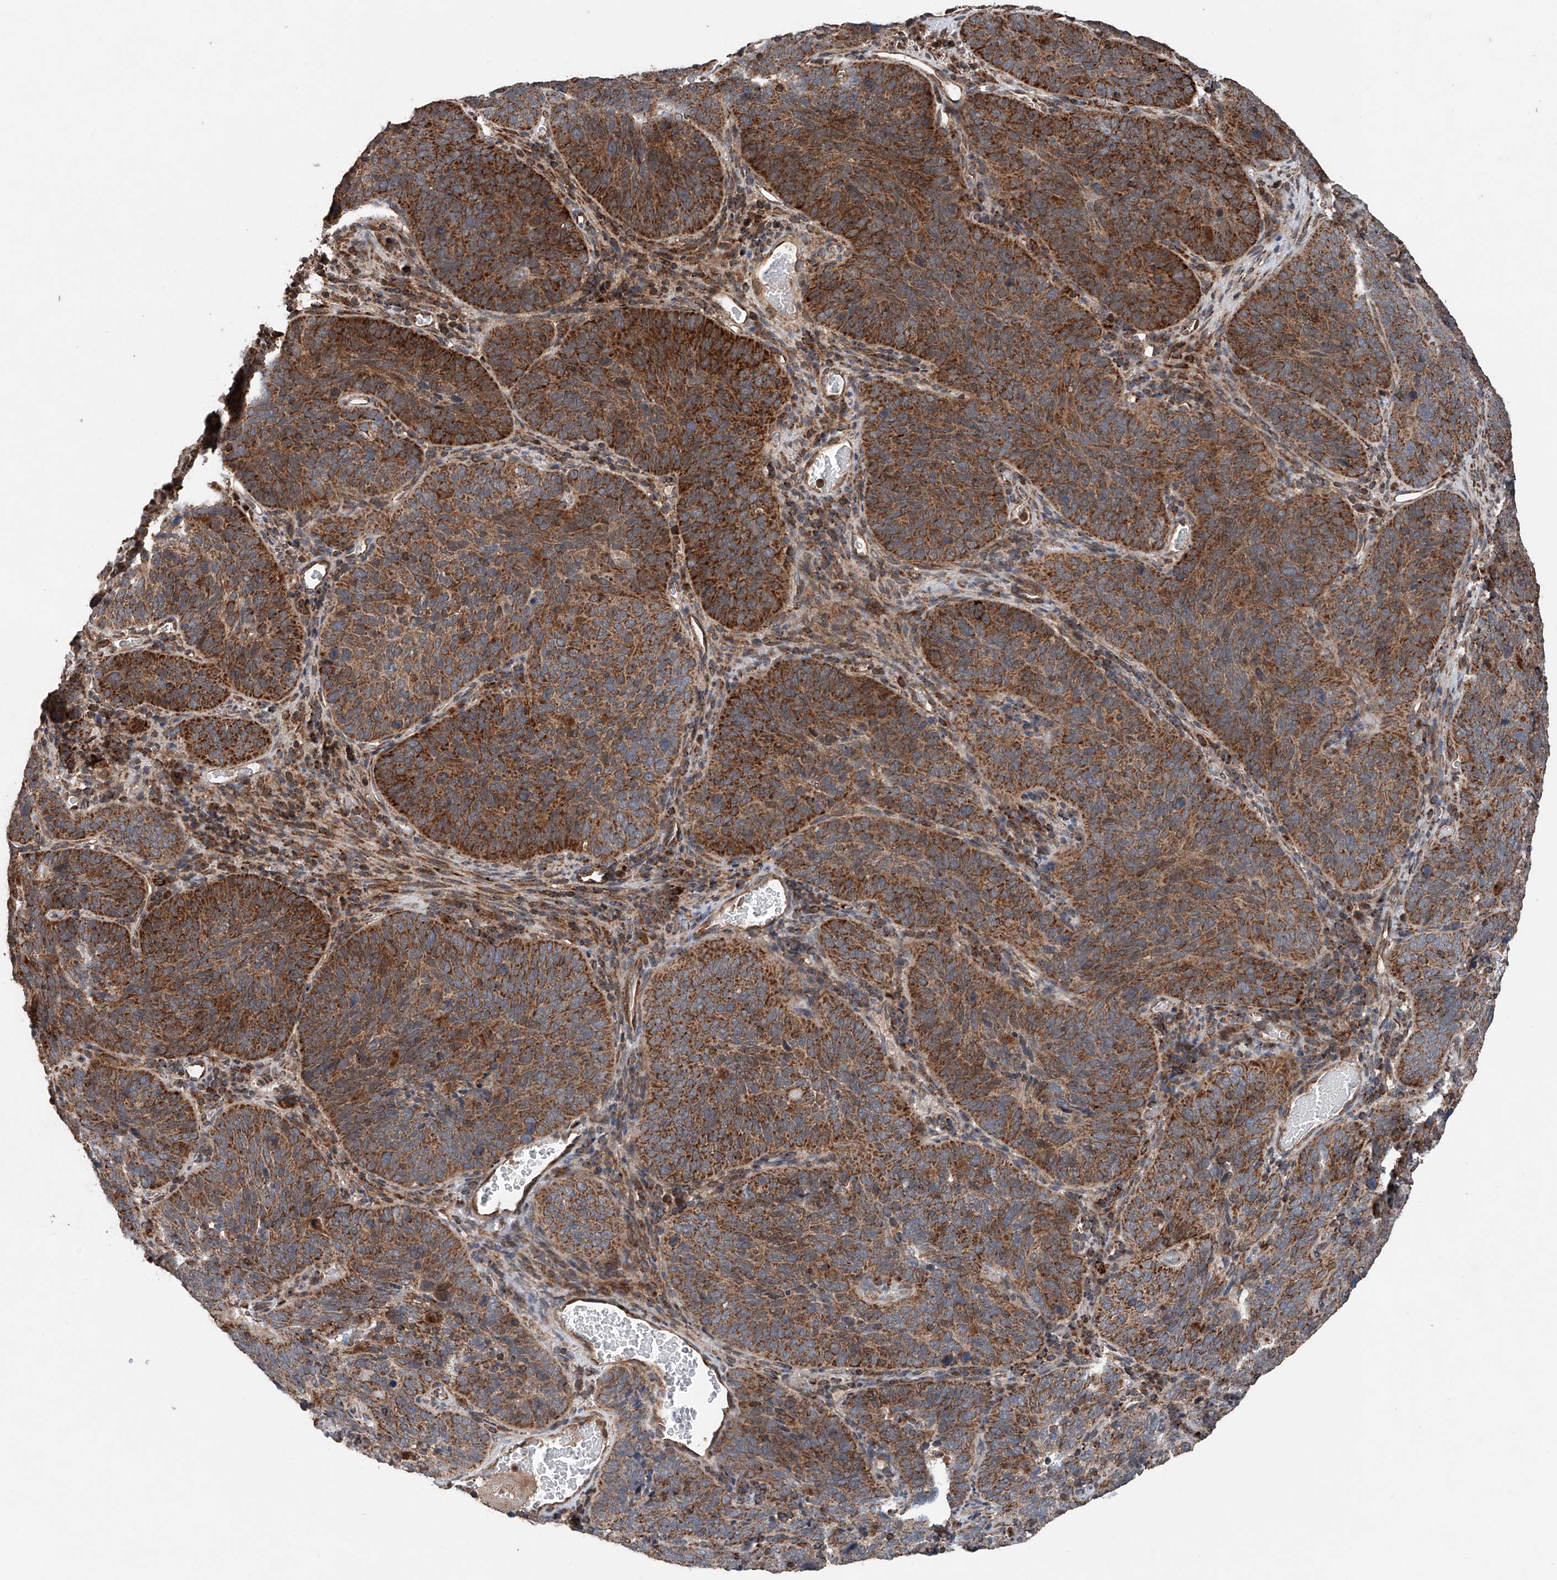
{"staining": {"intensity": "strong", "quantity": ">75%", "location": "cytoplasmic/membranous"}, "tissue": "cervical cancer", "cell_type": "Tumor cells", "image_type": "cancer", "snomed": [{"axis": "morphology", "description": "Squamous cell carcinoma, NOS"}, {"axis": "topography", "description": "Cervix"}], "caption": "IHC of human cervical squamous cell carcinoma shows high levels of strong cytoplasmic/membranous staining in approximately >75% of tumor cells.", "gene": "AP4B1", "patient": {"sex": "female", "age": 60}}